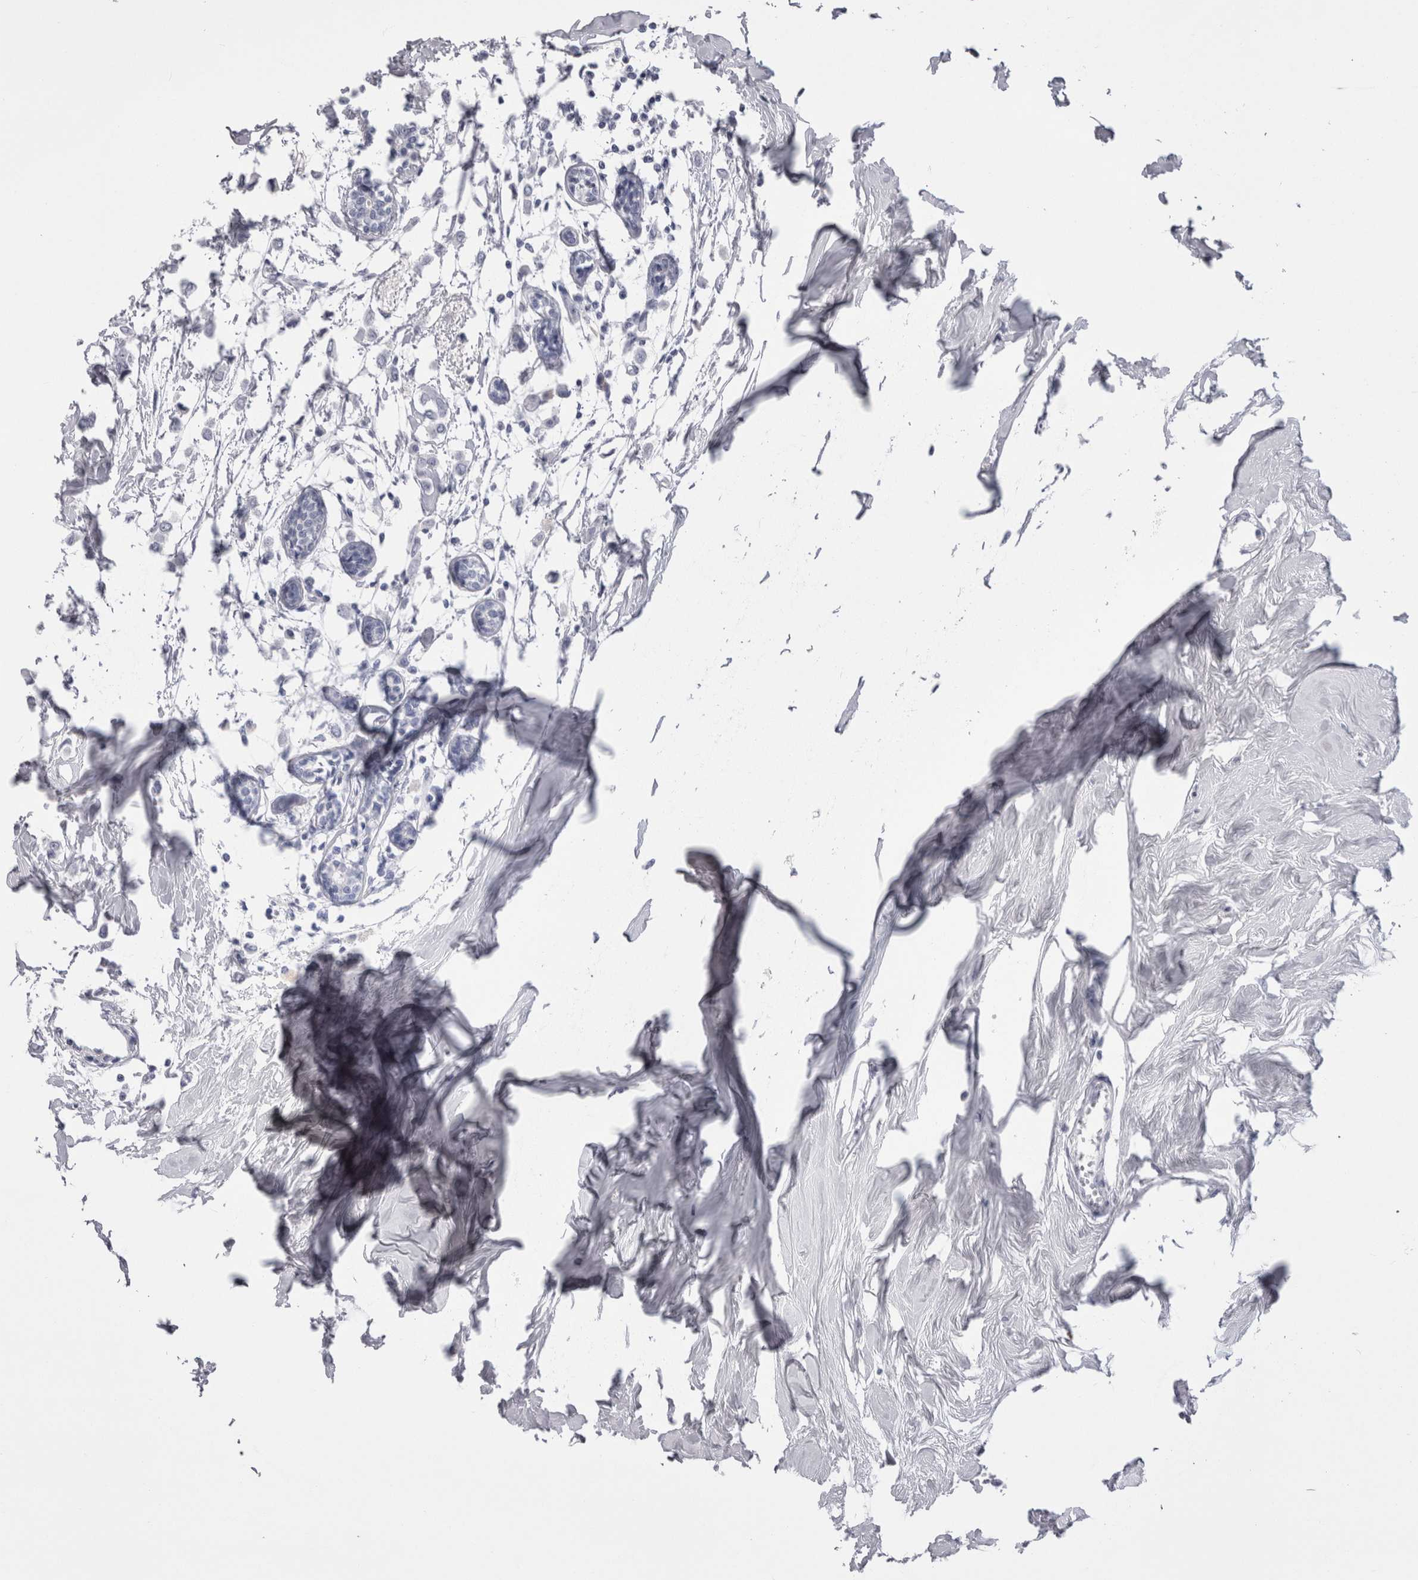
{"staining": {"intensity": "negative", "quantity": "none", "location": "none"}, "tissue": "breast cancer", "cell_type": "Tumor cells", "image_type": "cancer", "snomed": [{"axis": "morphology", "description": "Lobular carcinoma"}, {"axis": "topography", "description": "Breast"}], "caption": "DAB (3,3'-diaminobenzidine) immunohistochemical staining of human lobular carcinoma (breast) shows no significant expression in tumor cells.", "gene": "CDHR5", "patient": {"sex": "female", "age": 51}}